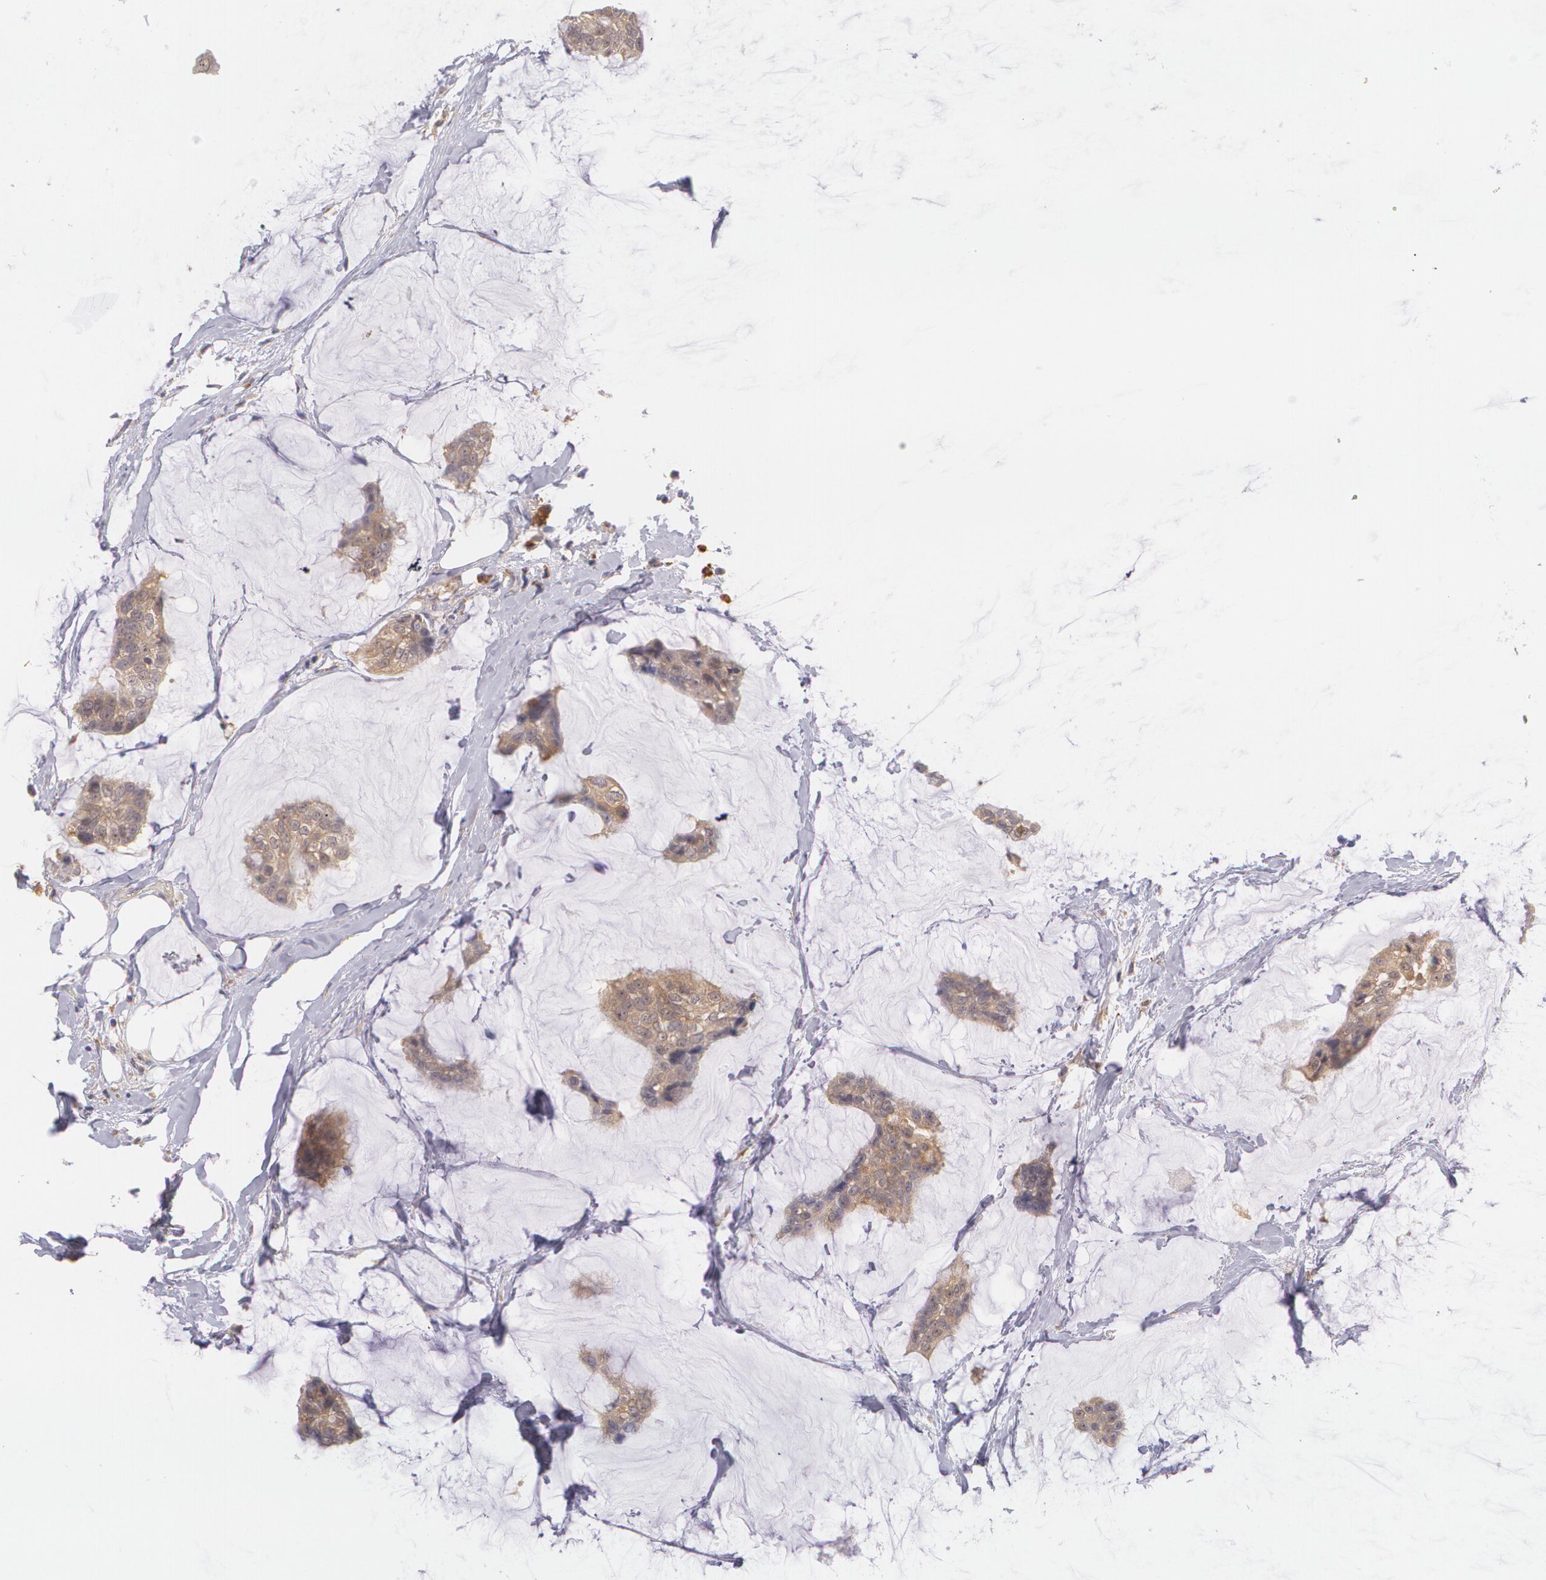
{"staining": {"intensity": "moderate", "quantity": ">75%", "location": "cytoplasmic/membranous"}, "tissue": "breast cancer", "cell_type": "Tumor cells", "image_type": "cancer", "snomed": [{"axis": "morphology", "description": "Duct carcinoma"}, {"axis": "topography", "description": "Breast"}], "caption": "The photomicrograph exhibits staining of breast cancer (infiltrating ductal carcinoma), revealing moderate cytoplasmic/membranous protein staining (brown color) within tumor cells. The protein of interest is shown in brown color, while the nuclei are stained blue.", "gene": "CCL17", "patient": {"sex": "female", "age": 93}}